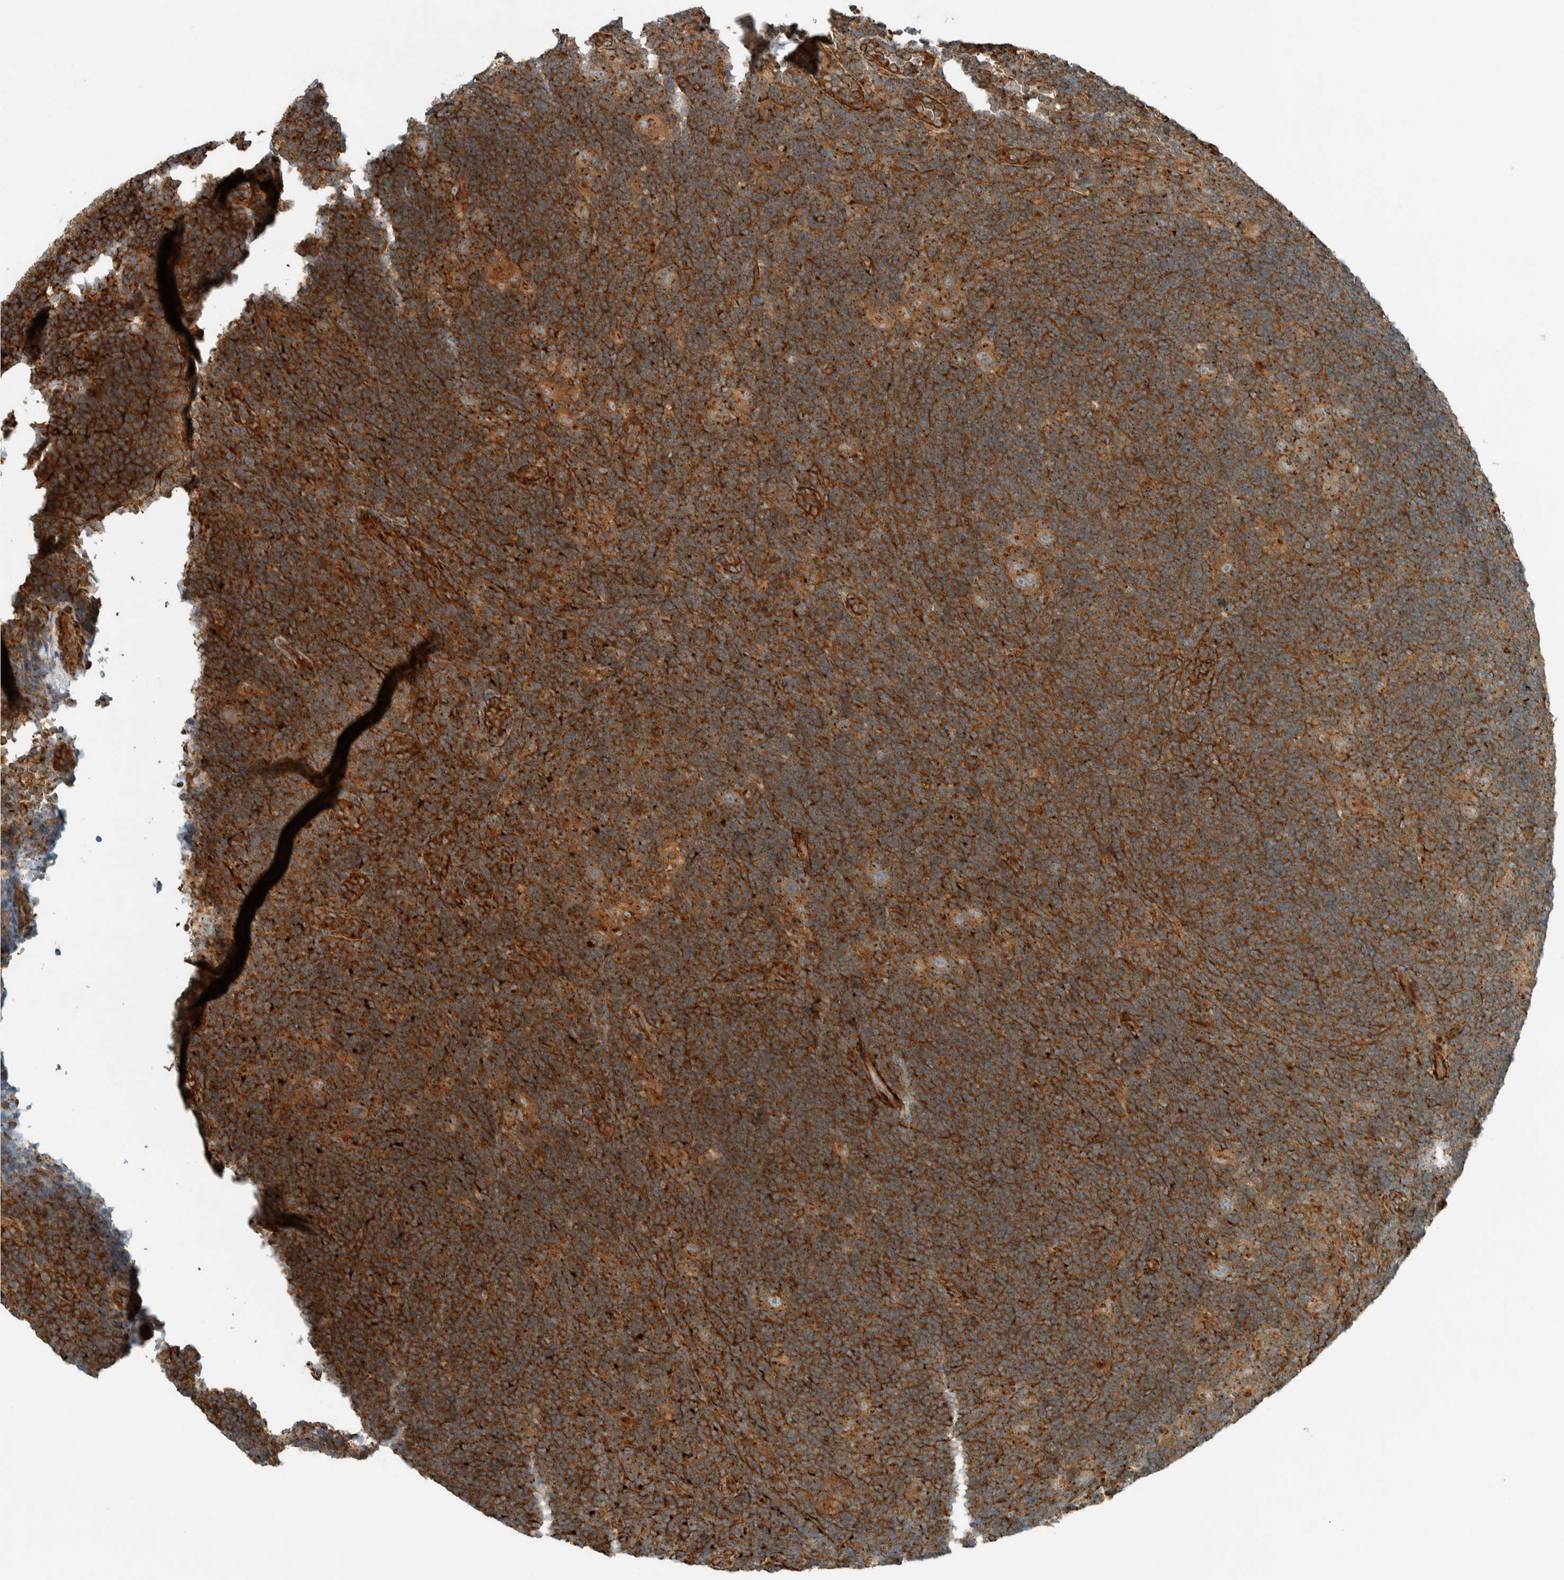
{"staining": {"intensity": "strong", "quantity": ">75%", "location": "cytoplasmic/membranous"}, "tissue": "lymphoma", "cell_type": "Tumor cells", "image_type": "cancer", "snomed": [{"axis": "morphology", "description": "Hodgkin's disease, NOS"}, {"axis": "topography", "description": "Lymph node"}], "caption": "Tumor cells exhibit strong cytoplasmic/membranous expression in approximately >75% of cells in Hodgkin's disease.", "gene": "EXOC7", "patient": {"sex": "female", "age": 57}}